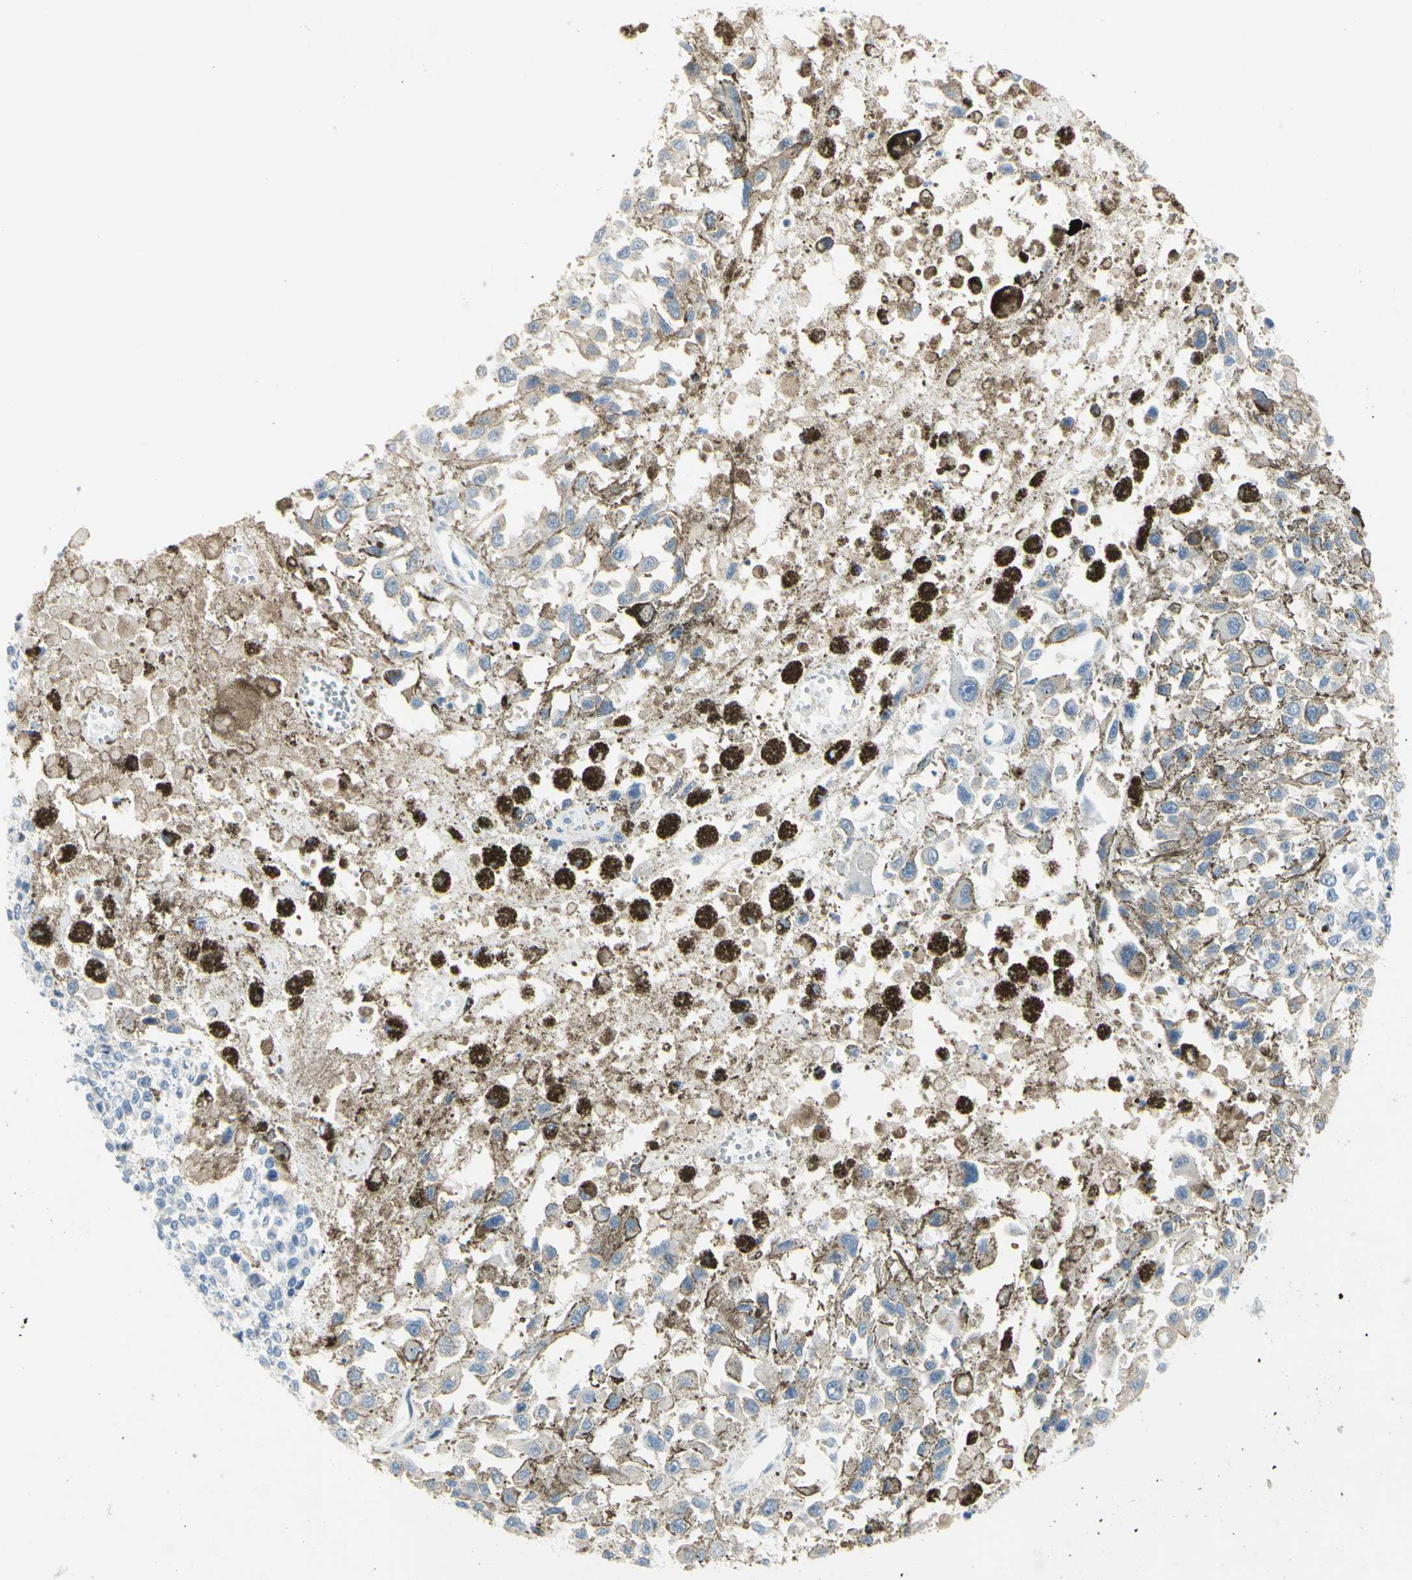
{"staining": {"intensity": "weak", "quantity": ">75%", "location": "cytoplasmic/membranous"}, "tissue": "melanoma", "cell_type": "Tumor cells", "image_type": "cancer", "snomed": [{"axis": "morphology", "description": "Malignant melanoma, Metastatic site"}, {"axis": "topography", "description": "Lymph node"}], "caption": "Brown immunohistochemical staining in human malignant melanoma (metastatic site) demonstrates weak cytoplasmic/membranous staining in about >75% of tumor cells.", "gene": "MUC1", "patient": {"sex": "male", "age": 59}}